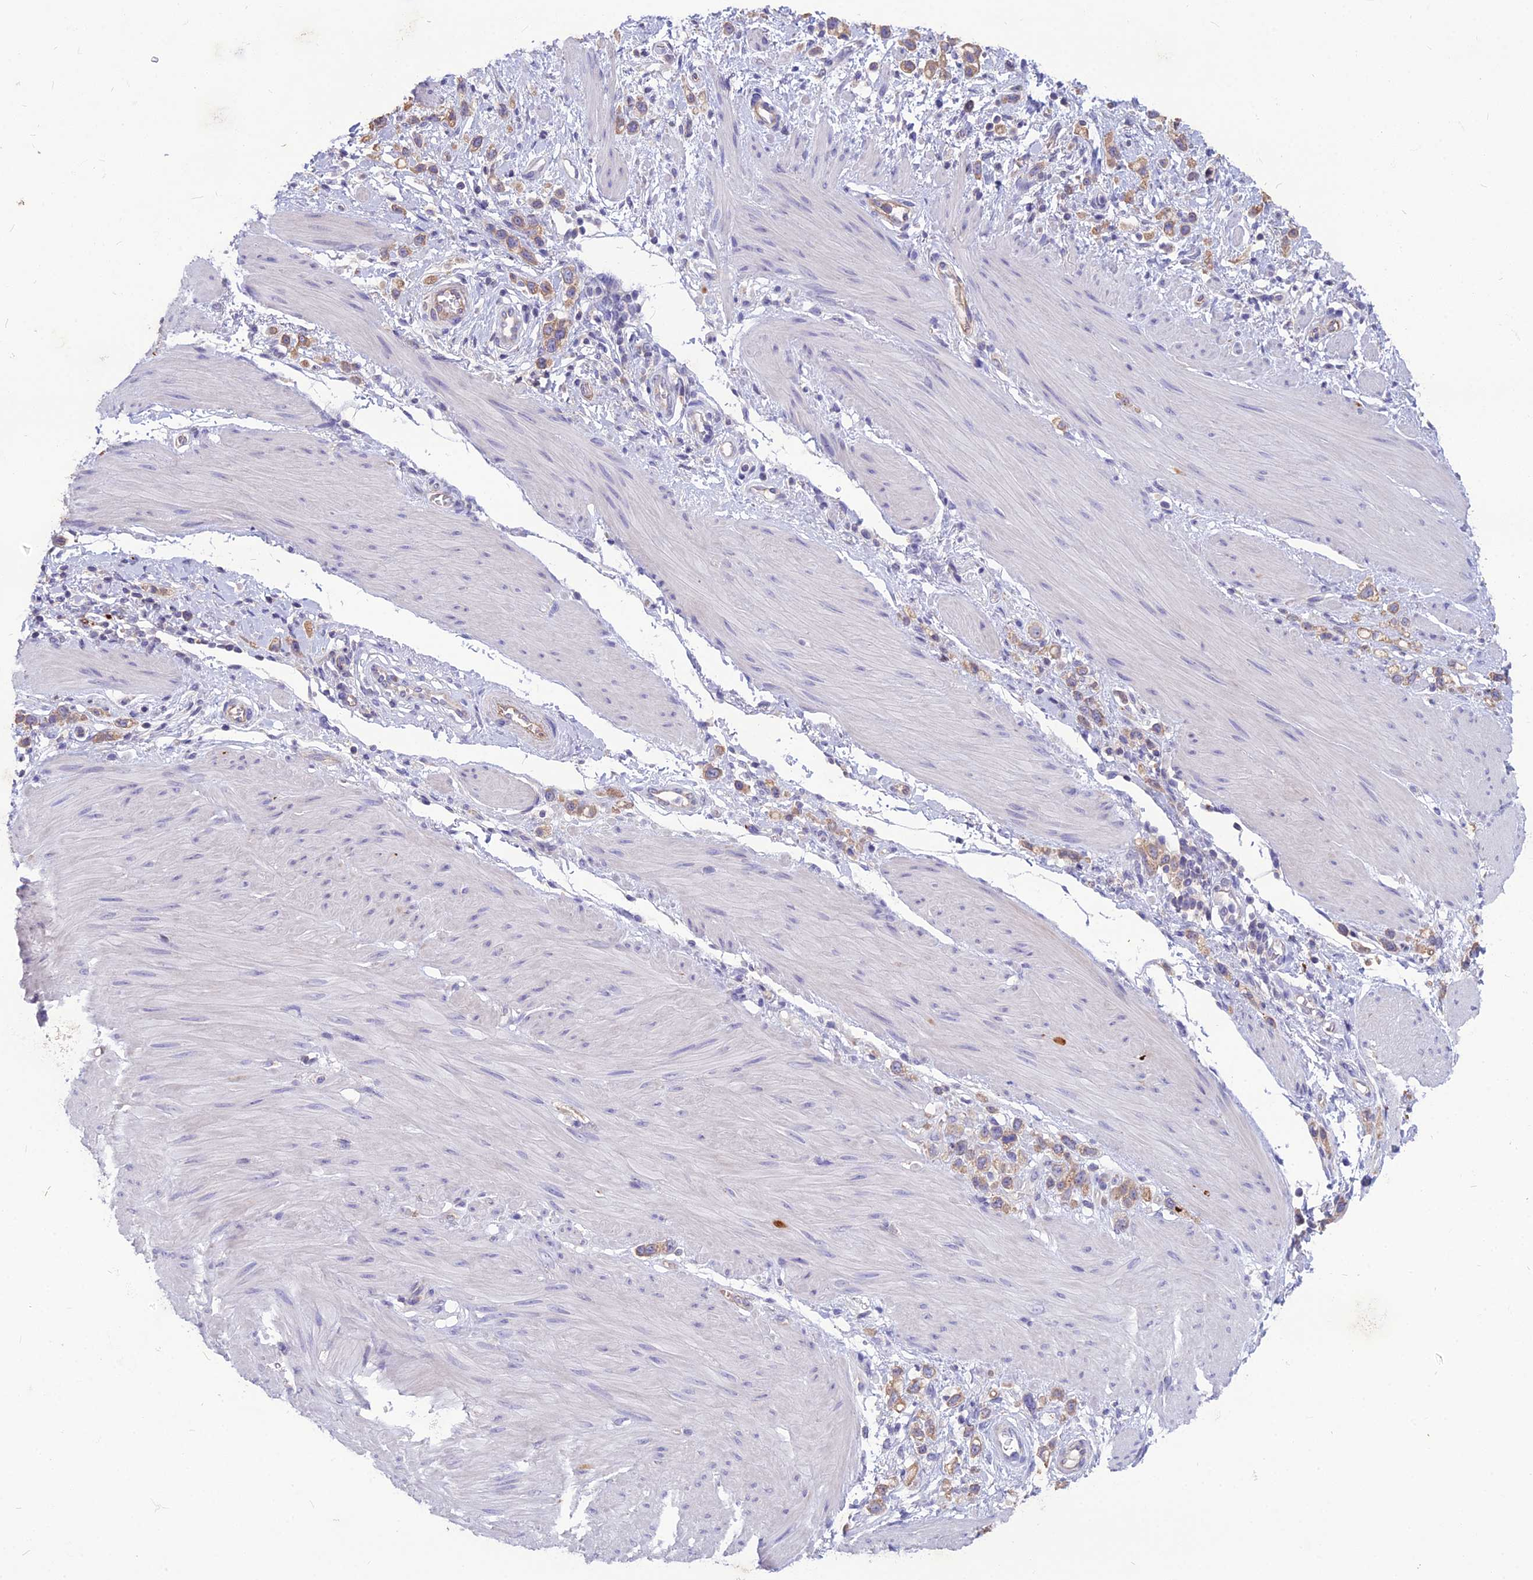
{"staining": {"intensity": "weak", "quantity": ">75%", "location": "cytoplasmic/membranous"}, "tissue": "stomach cancer", "cell_type": "Tumor cells", "image_type": "cancer", "snomed": [{"axis": "morphology", "description": "Adenocarcinoma, NOS"}, {"axis": "topography", "description": "Stomach"}], "caption": "Immunohistochemistry micrograph of human stomach adenocarcinoma stained for a protein (brown), which exhibits low levels of weak cytoplasmic/membranous staining in approximately >75% of tumor cells.", "gene": "PCED1B", "patient": {"sex": "female", "age": 65}}